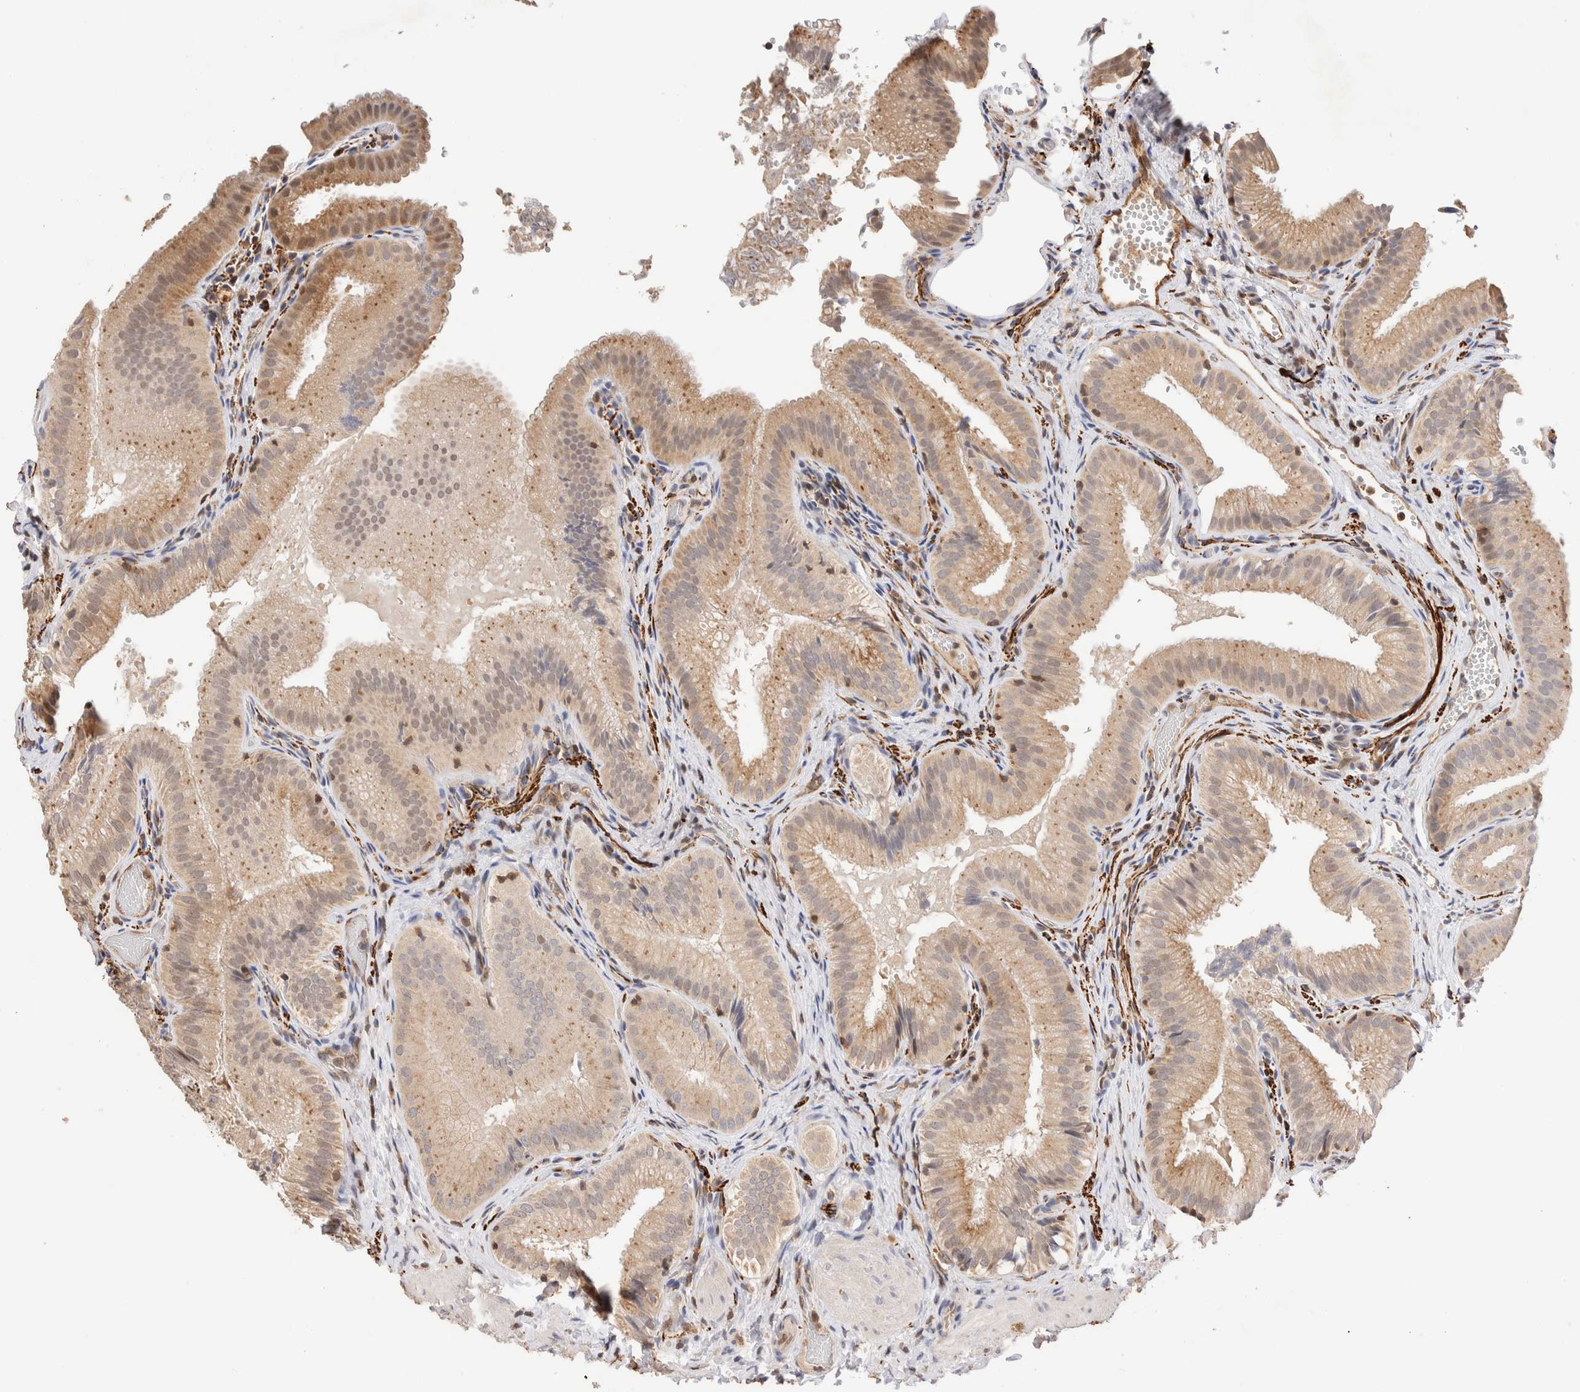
{"staining": {"intensity": "moderate", "quantity": ">75%", "location": "cytoplasmic/membranous"}, "tissue": "gallbladder", "cell_type": "Glandular cells", "image_type": "normal", "snomed": [{"axis": "morphology", "description": "Normal tissue, NOS"}, {"axis": "topography", "description": "Gallbladder"}], "caption": "A high-resolution histopathology image shows immunohistochemistry staining of benign gallbladder, which exhibits moderate cytoplasmic/membranous expression in about >75% of glandular cells.", "gene": "NSMAF", "patient": {"sex": "female", "age": 30}}